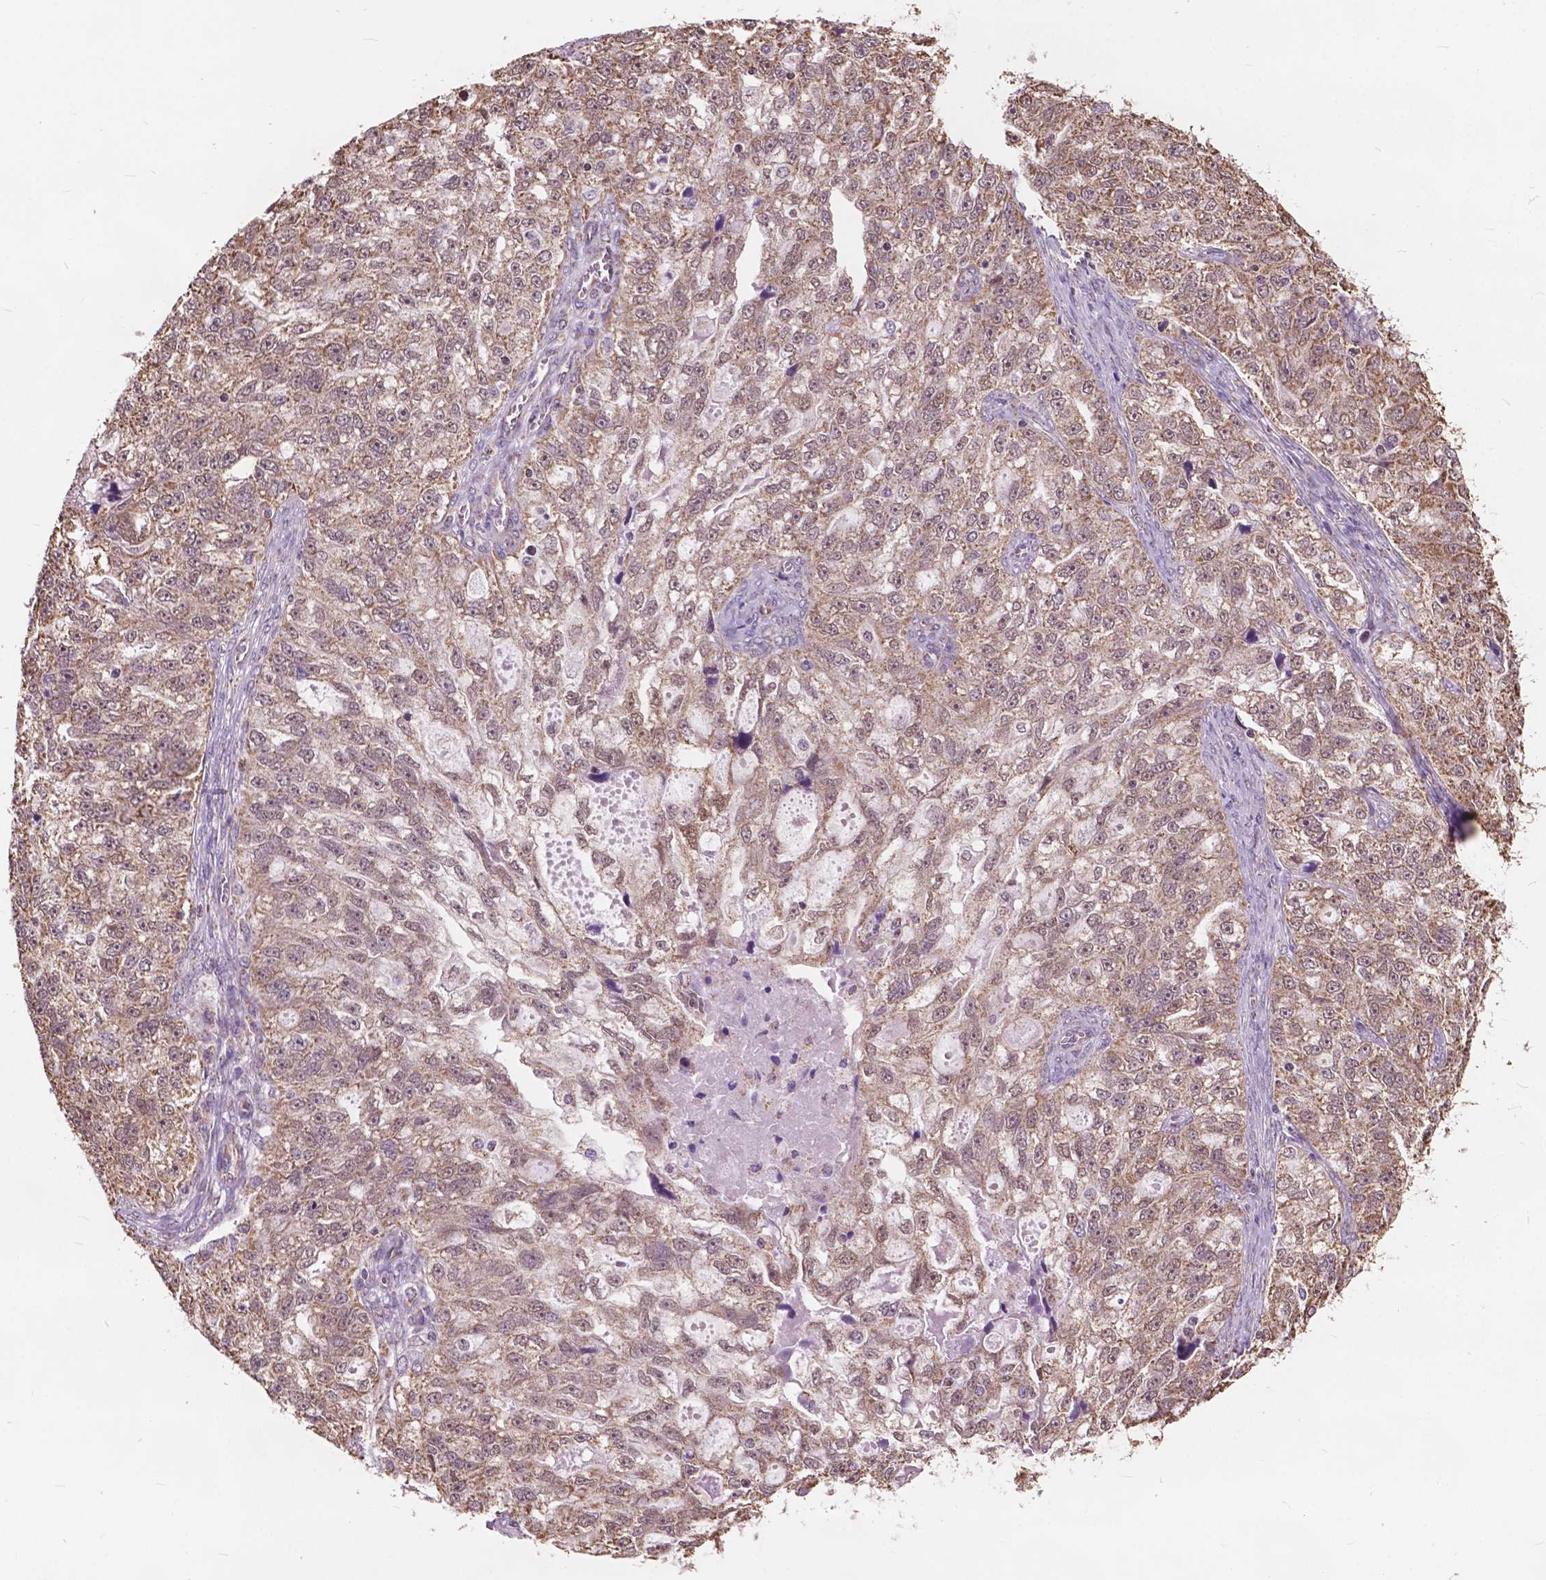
{"staining": {"intensity": "weak", "quantity": ">75%", "location": "cytoplasmic/membranous,nuclear"}, "tissue": "ovarian cancer", "cell_type": "Tumor cells", "image_type": "cancer", "snomed": [{"axis": "morphology", "description": "Cystadenocarcinoma, serous, NOS"}, {"axis": "topography", "description": "Ovary"}], "caption": "Immunohistochemical staining of human ovarian serous cystadenocarcinoma demonstrates weak cytoplasmic/membranous and nuclear protein staining in about >75% of tumor cells.", "gene": "SCOC", "patient": {"sex": "female", "age": 51}}